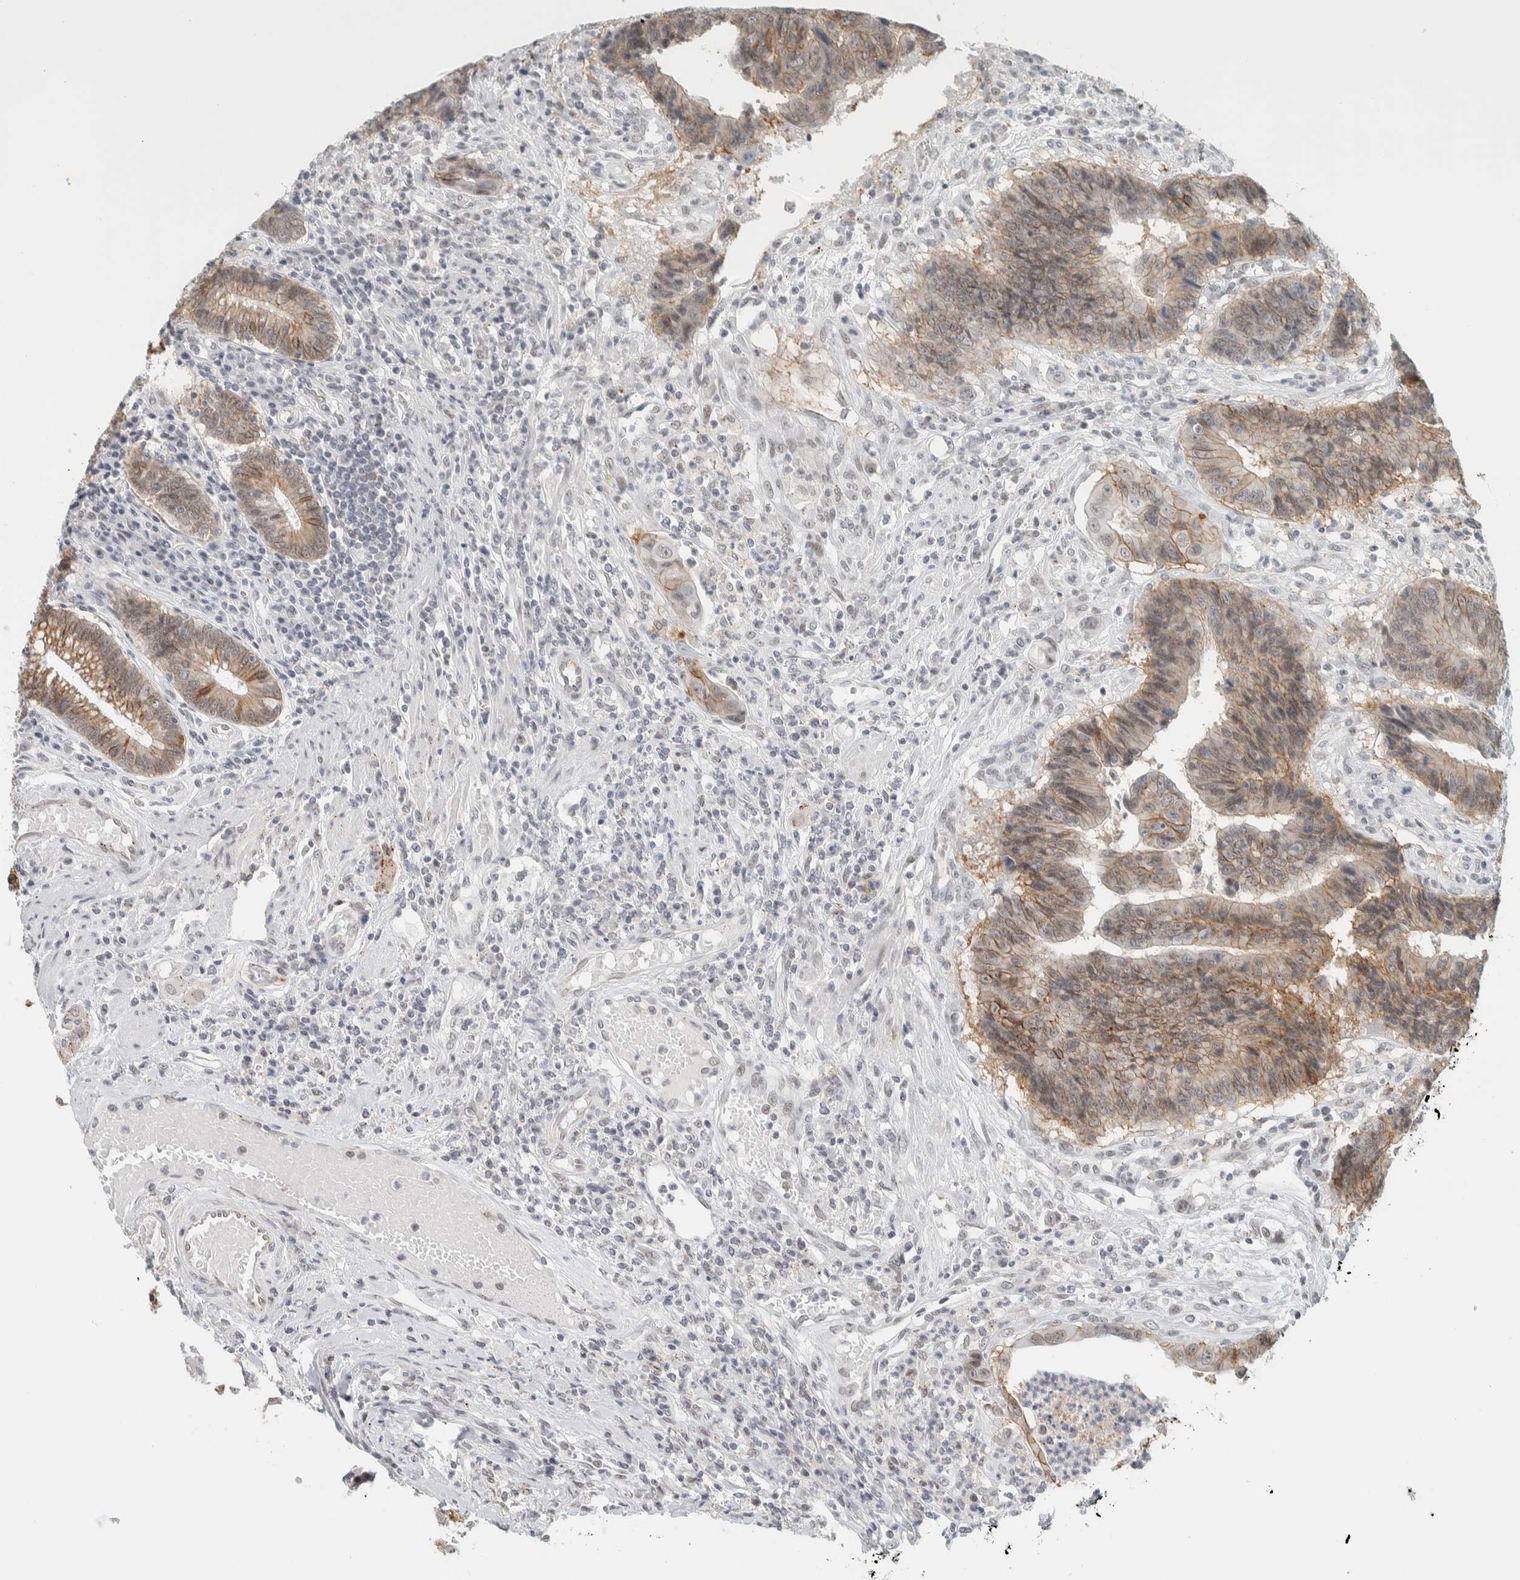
{"staining": {"intensity": "weak", "quantity": ">75%", "location": "cytoplasmic/membranous"}, "tissue": "colorectal cancer", "cell_type": "Tumor cells", "image_type": "cancer", "snomed": [{"axis": "morphology", "description": "Adenocarcinoma, NOS"}, {"axis": "topography", "description": "Rectum"}], "caption": "This photomicrograph exhibits immunohistochemistry (IHC) staining of human adenocarcinoma (colorectal), with low weak cytoplasmic/membranous expression in approximately >75% of tumor cells.", "gene": "CDH17", "patient": {"sex": "male", "age": 84}}